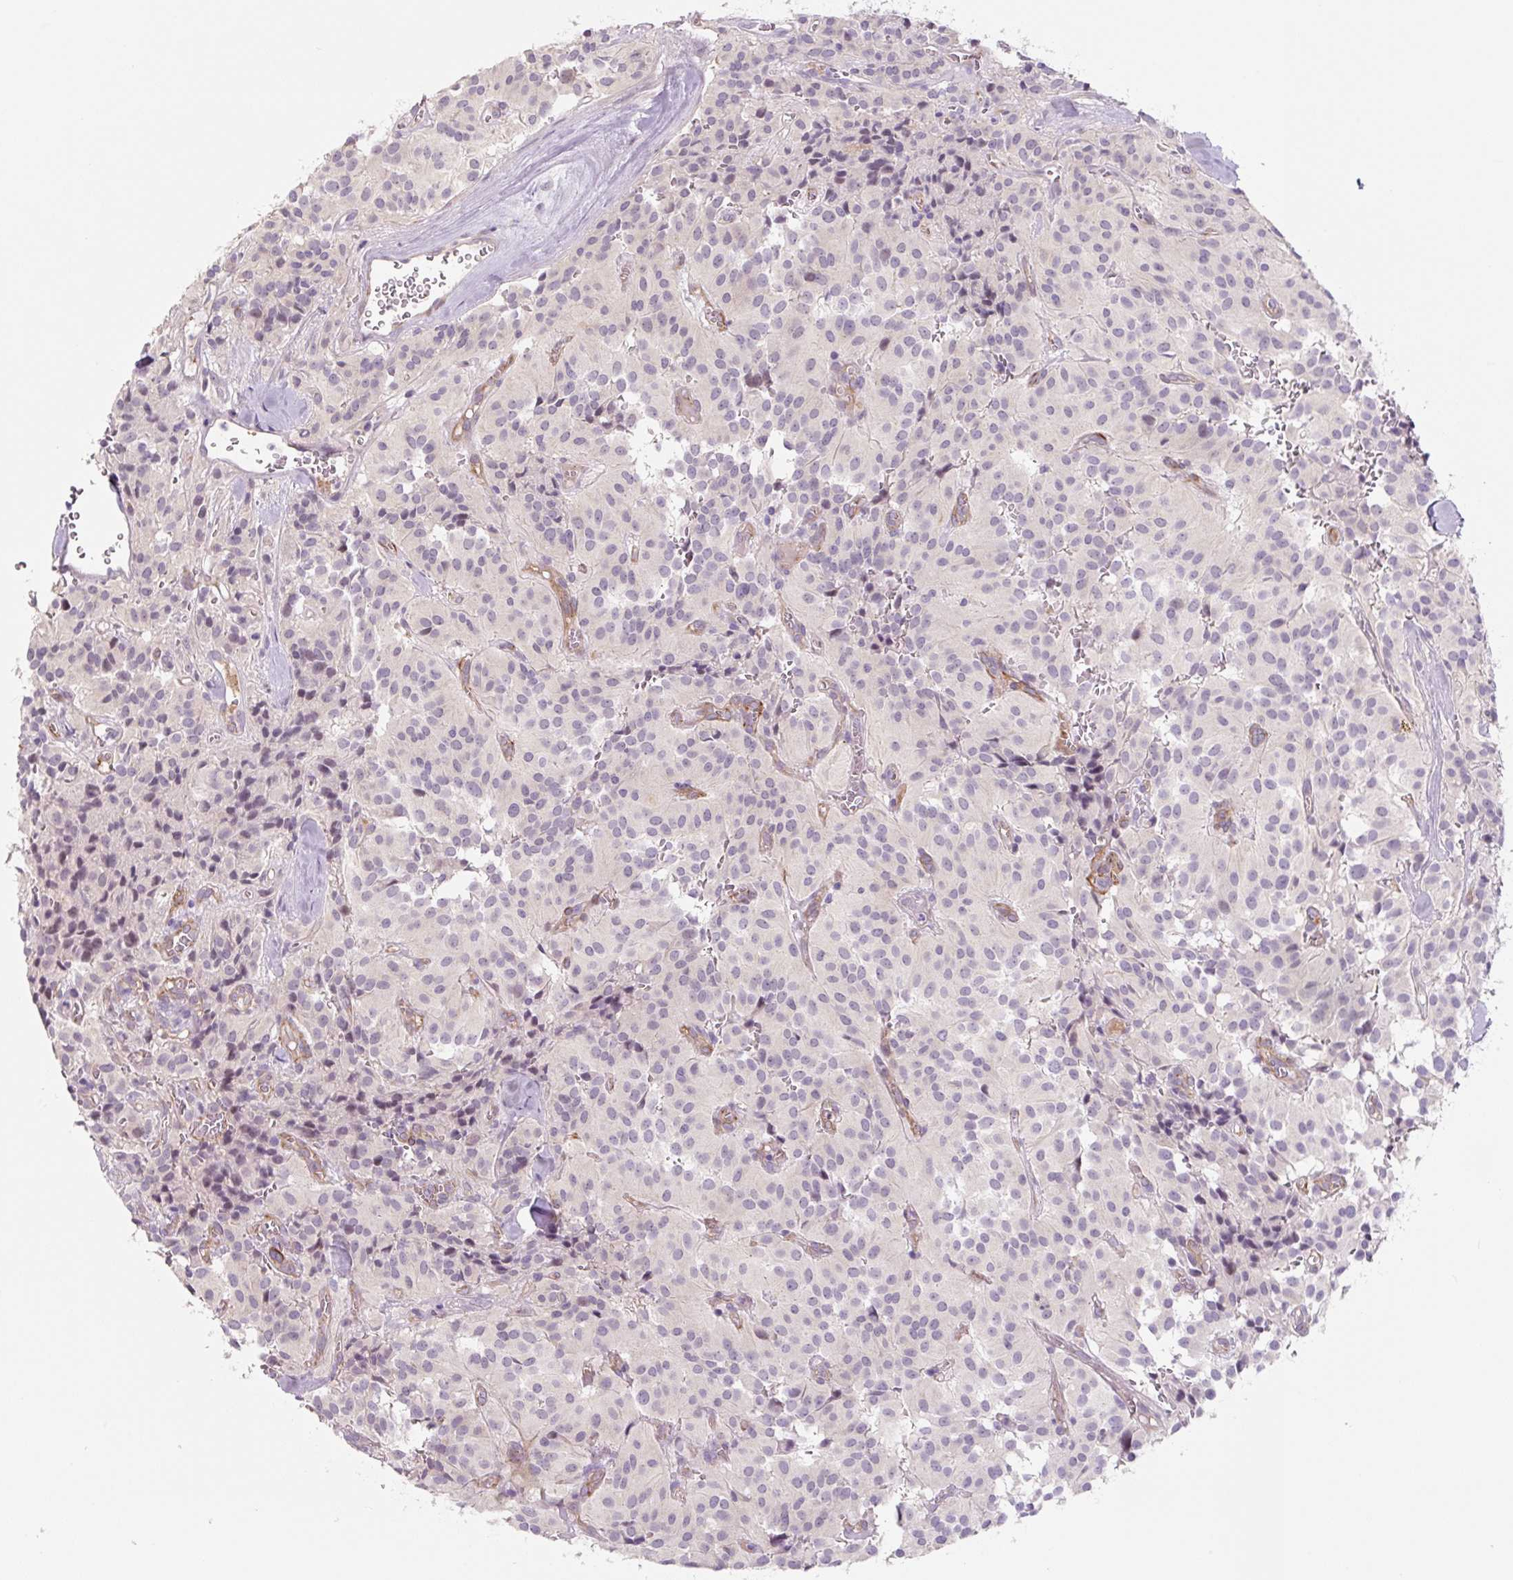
{"staining": {"intensity": "negative", "quantity": "none", "location": "none"}, "tissue": "glioma", "cell_type": "Tumor cells", "image_type": "cancer", "snomed": [{"axis": "morphology", "description": "Glioma, malignant, Low grade"}, {"axis": "topography", "description": "Brain"}], "caption": "Tumor cells are negative for brown protein staining in malignant low-grade glioma.", "gene": "CCL25", "patient": {"sex": "male", "age": 42}}